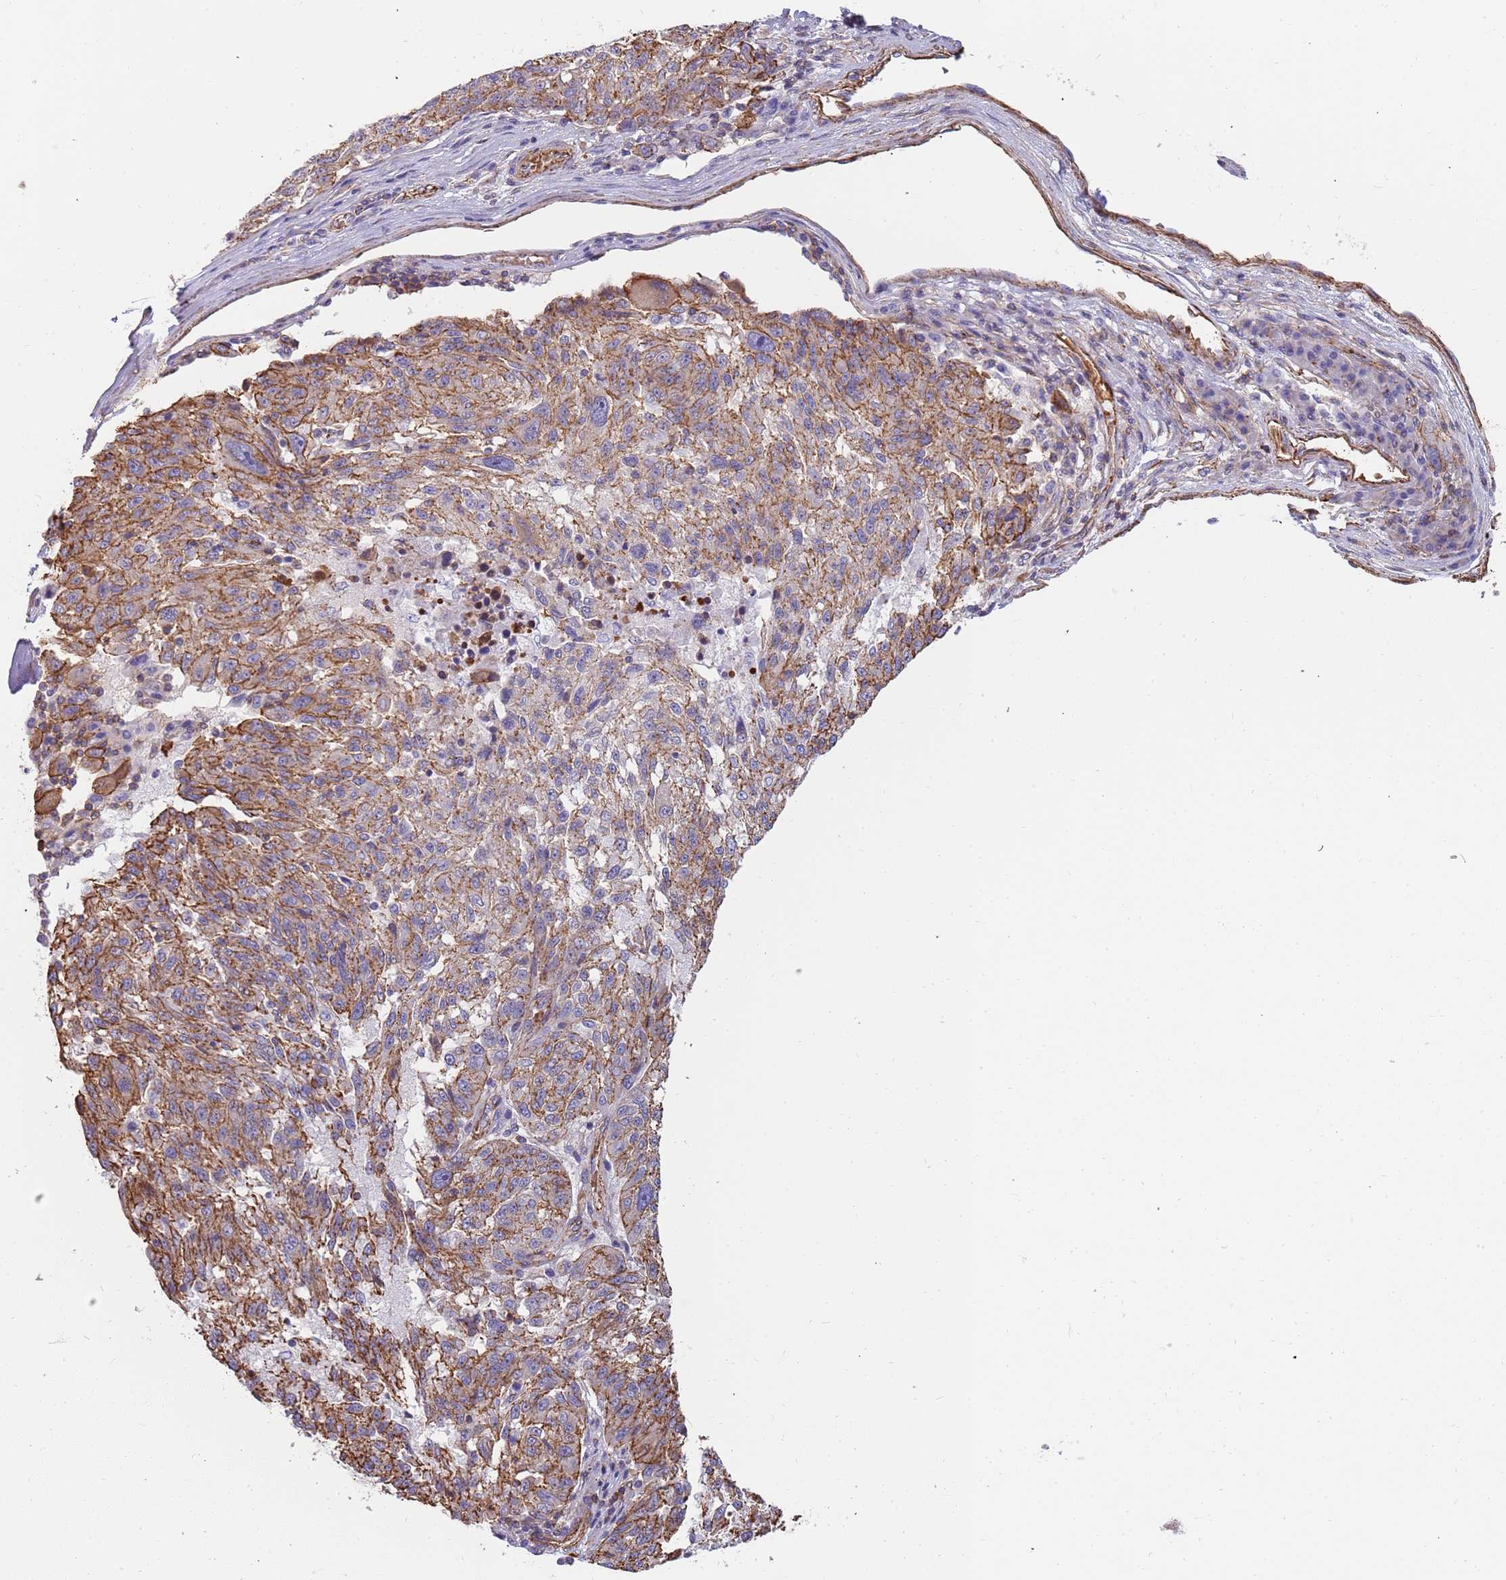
{"staining": {"intensity": "moderate", "quantity": "<25%", "location": "cytoplasmic/membranous"}, "tissue": "melanoma", "cell_type": "Tumor cells", "image_type": "cancer", "snomed": [{"axis": "morphology", "description": "Malignant melanoma, NOS"}, {"axis": "topography", "description": "Skin"}], "caption": "This is an image of IHC staining of malignant melanoma, which shows moderate staining in the cytoplasmic/membranous of tumor cells.", "gene": "GFRAL", "patient": {"sex": "male", "age": 53}}